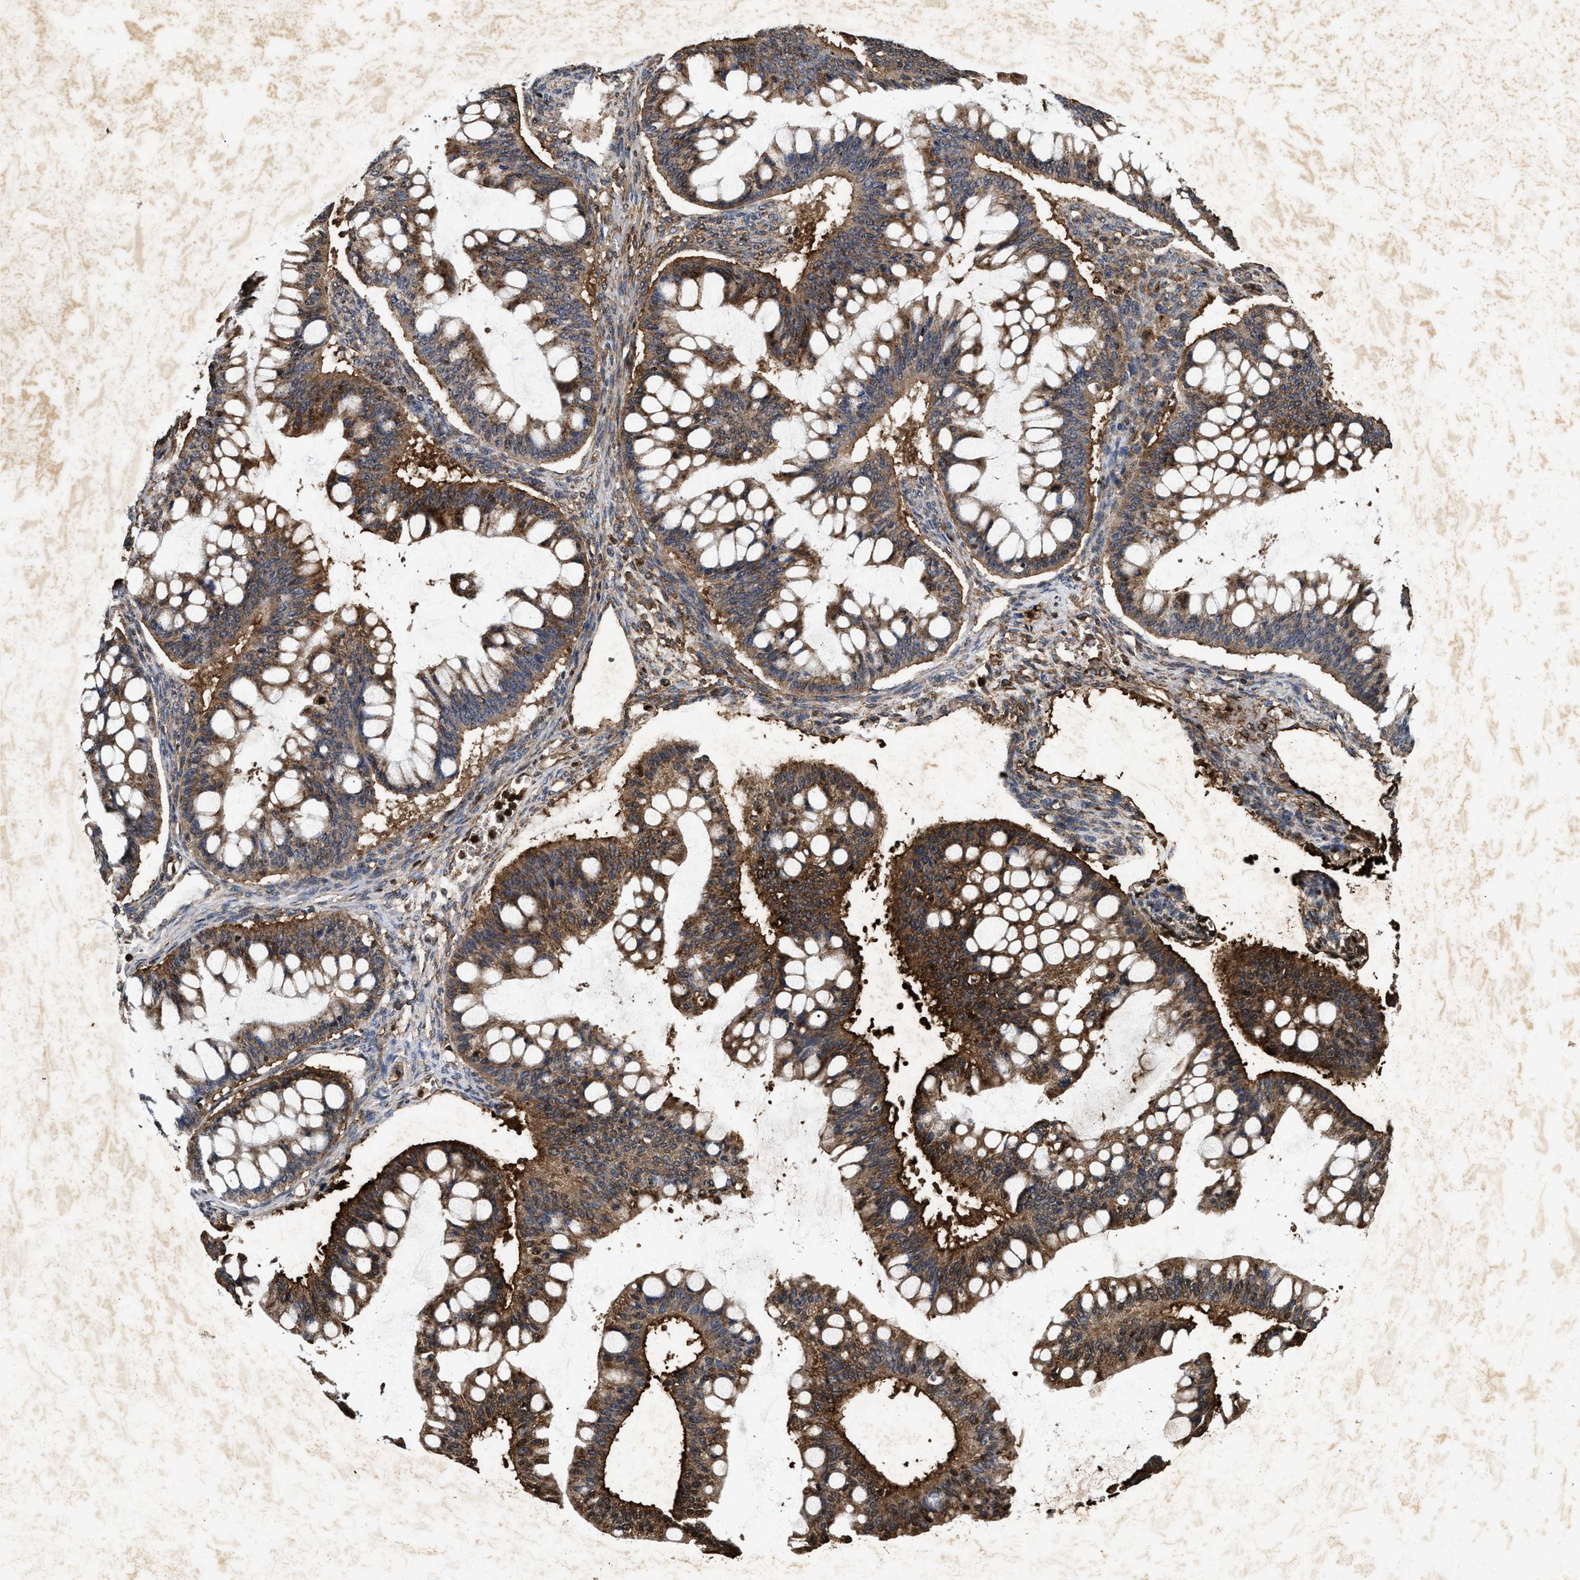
{"staining": {"intensity": "moderate", "quantity": ">75%", "location": "cytoplasmic/membranous"}, "tissue": "ovarian cancer", "cell_type": "Tumor cells", "image_type": "cancer", "snomed": [{"axis": "morphology", "description": "Cystadenocarcinoma, mucinous, NOS"}, {"axis": "topography", "description": "Ovary"}], "caption": "A micrograph of mucinous cystadenocarcinoma (ovarian) stained for a protein exhibits moderate cytoplasmic/membranous brown staining in tumor cells. (Stains: DAB in brown, nuclei in blue, Microscopy: brightfield microscopy at high magnification).", "gene": "ACOX1", "patient": {"sex": "female", "age": 73}}